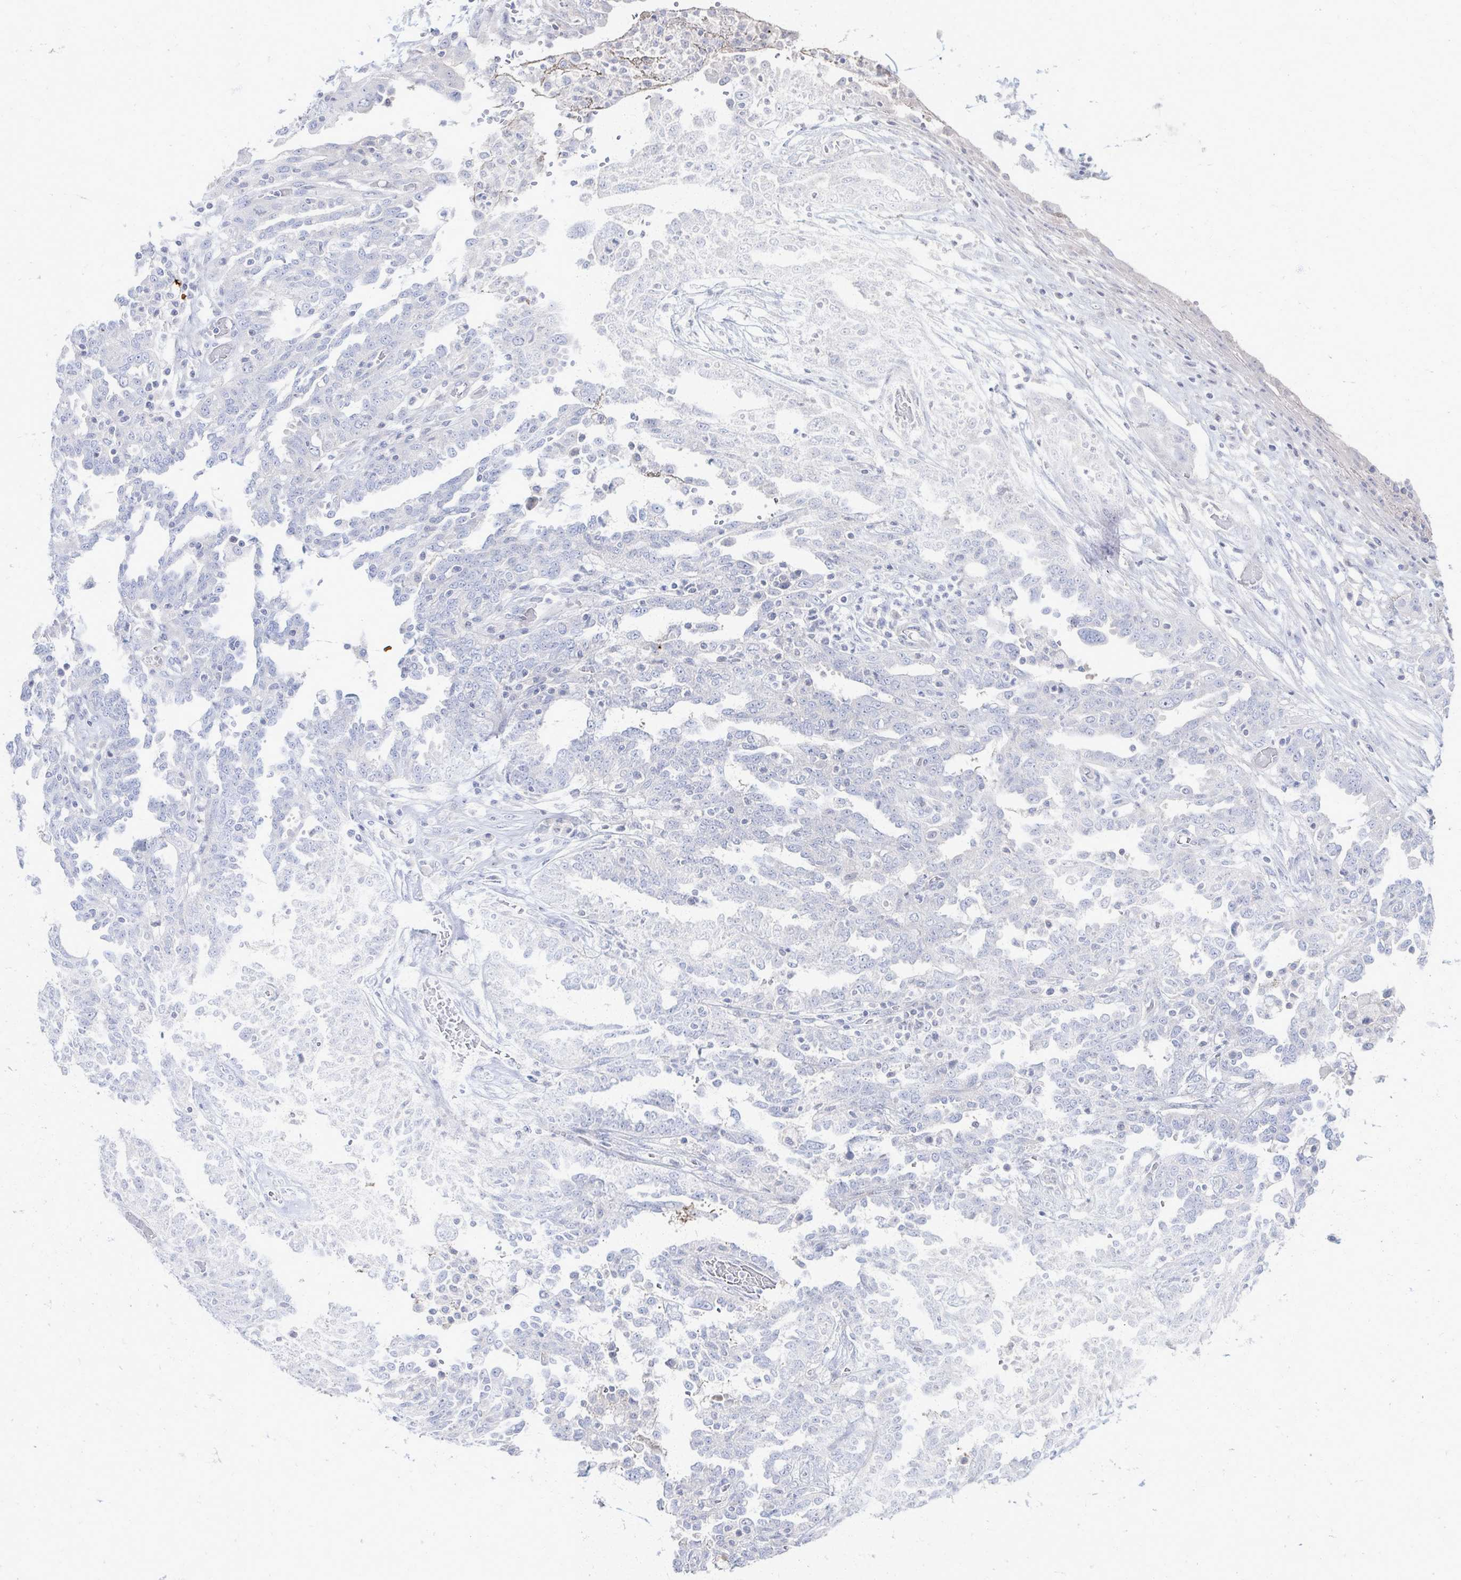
{"staining": {"intensity": "negative", "quantity": "none", "location": "none"}, "tissue": "ovarian cancer", "cell_type": "Tumor cells", "image_type": "cancer", "snomed": [{"axis": "morphology", "description": "Cystadenocarcinoma, serous, NOS"}, {"axis": "topography", "description": "Ovary"}], "caption": "Tumor cells show no significant expression in ovarian cancer.", "gene": "PRR20A", "patient": {"sex": "female", "age": 67}}